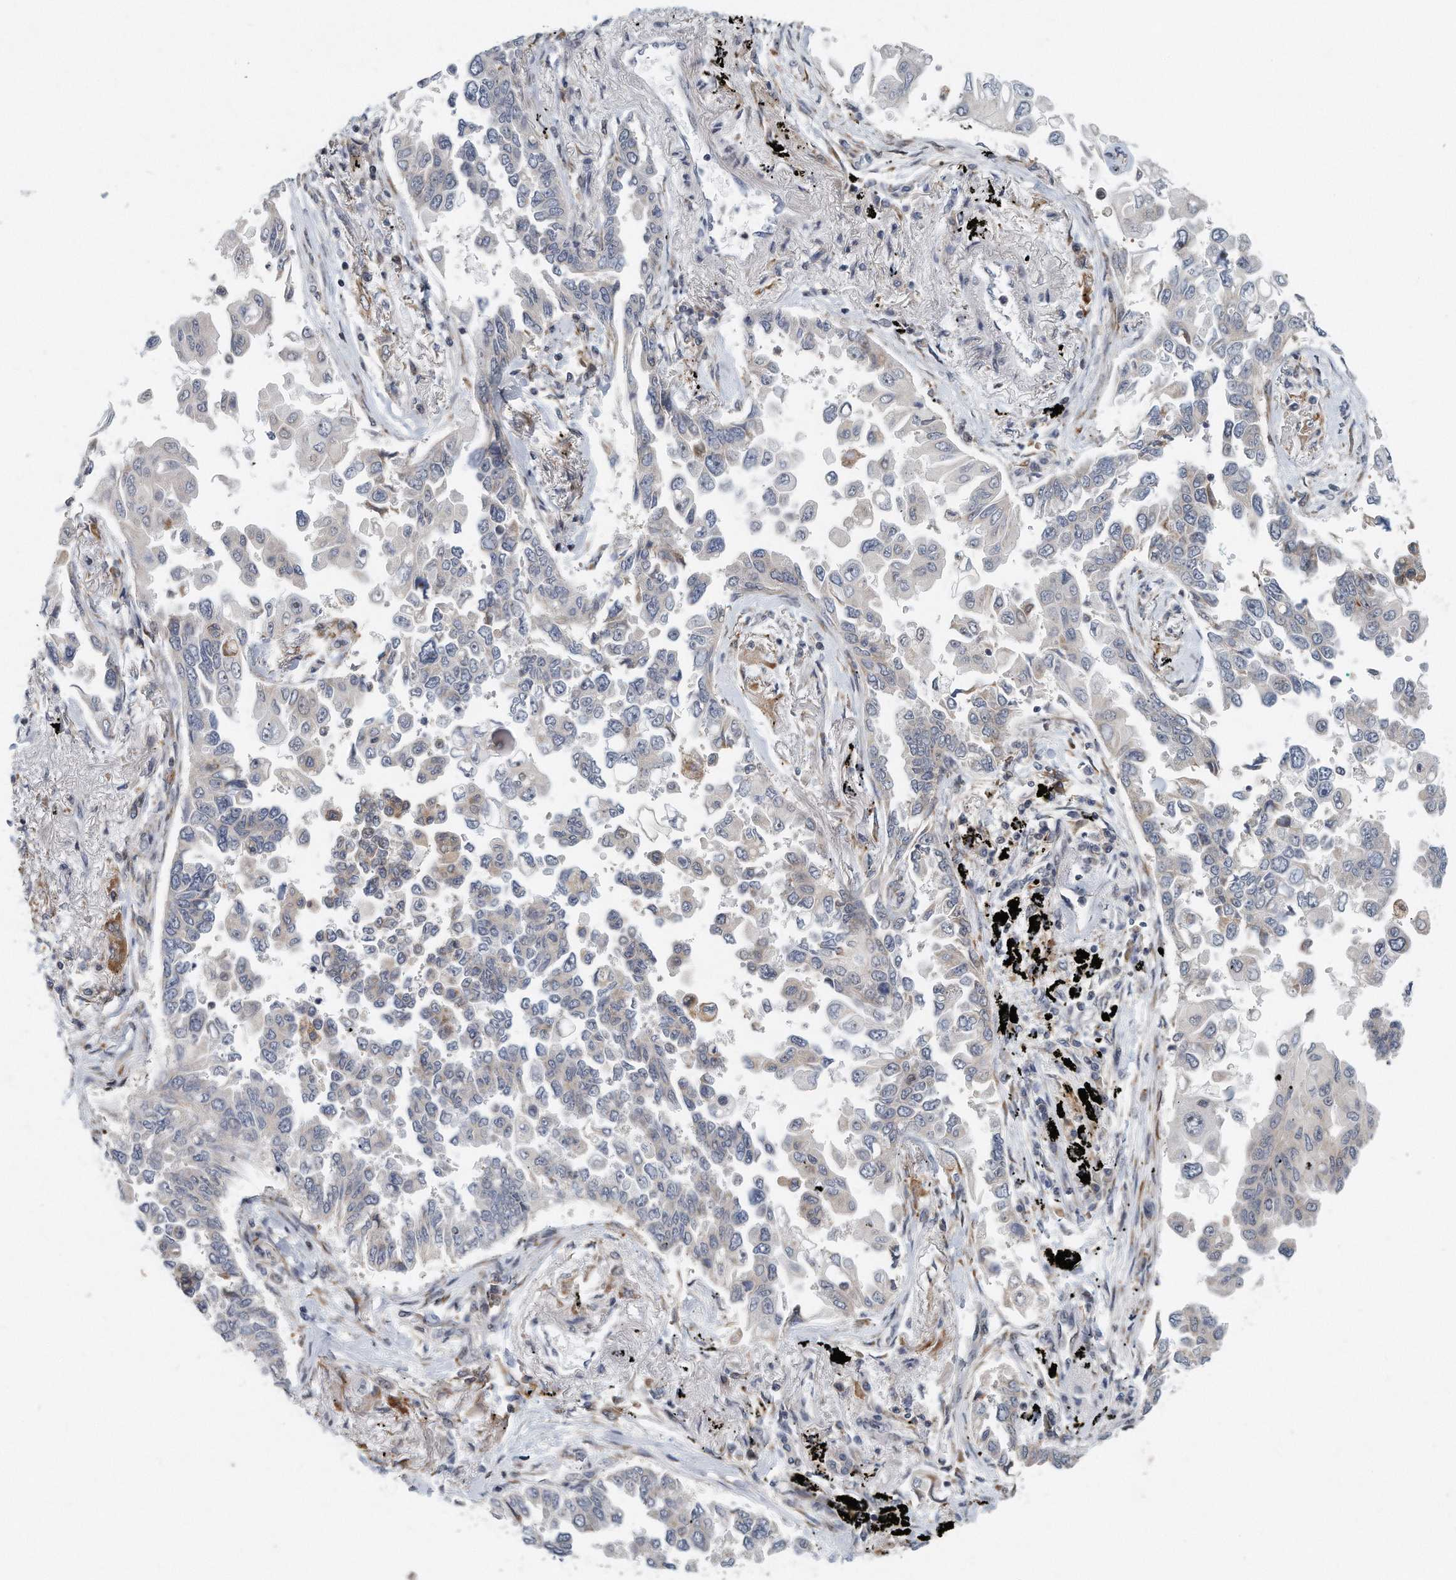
{"staining": {"intensity": "negative", "quantity": "none", "location": "none"}, "tissue": "lung cancer", "cell_type": "Tumor cells", "image_type": "cancer", "snomed": [{"axis": "morphology", "description": "Adenocarcinoma, NOS"}, {"axis": "topography", "description": "Lung"}], "caption": "DAB (3,3'-diaminobenzidine) immunohistochemical staining of adenocarcinoma (lung) displays no significant expression in tumor cells. Nuclei are stained in blue.", "gene": "VLDLR", "patient": {"sex": "female", "age": 67}}